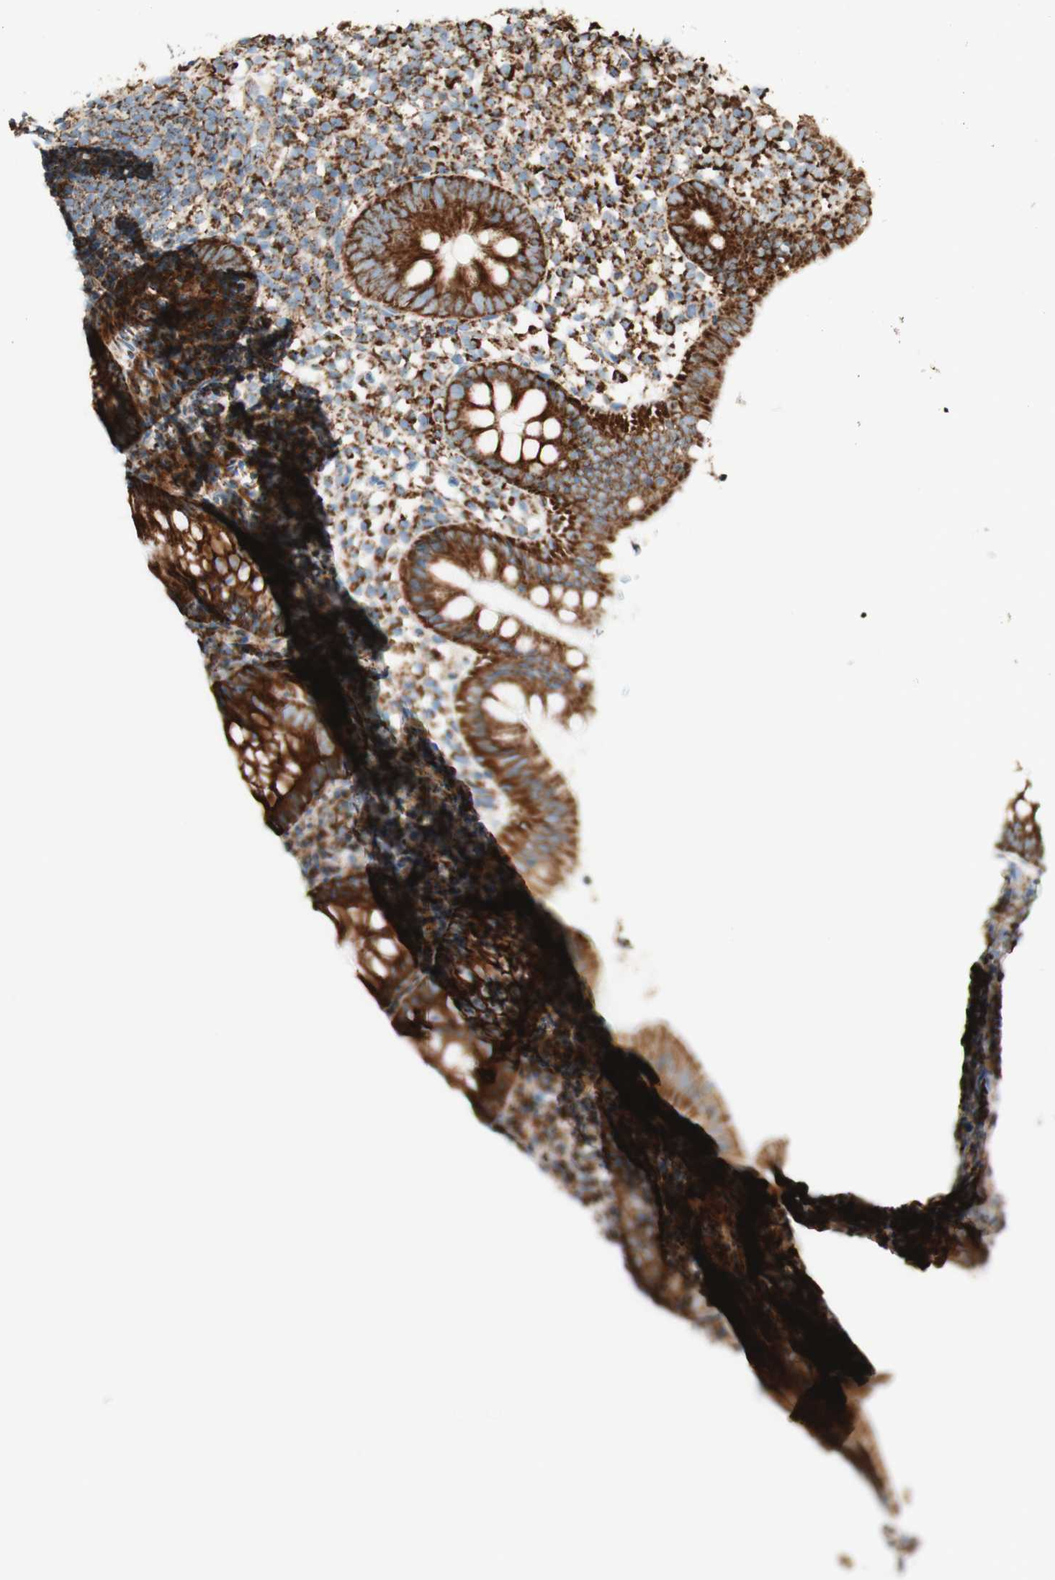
{"staining": {"intensity": "strong", "quantity": ">75%", "location": "cytoplasmic/membranous"}, "tissue": "appendix", "cell_type": "Glandular cells", "image_type": "normal", "snomed": [{"axis": "morphology", "description": "Normal tissue, NOS"}, {"axis": "topography", "description": "Appendix"}], "caption": "High-magnification brightfield microscopy of benign appendix stained with DAB (brown) and counterstained with hematoxylin (blue). glandular cells exhibit strong cytoplasmic/membranous expression is present in approximately>75% of cells.", "gene": "TOMM20", "patient": {"sex": "female", "age": 20}}